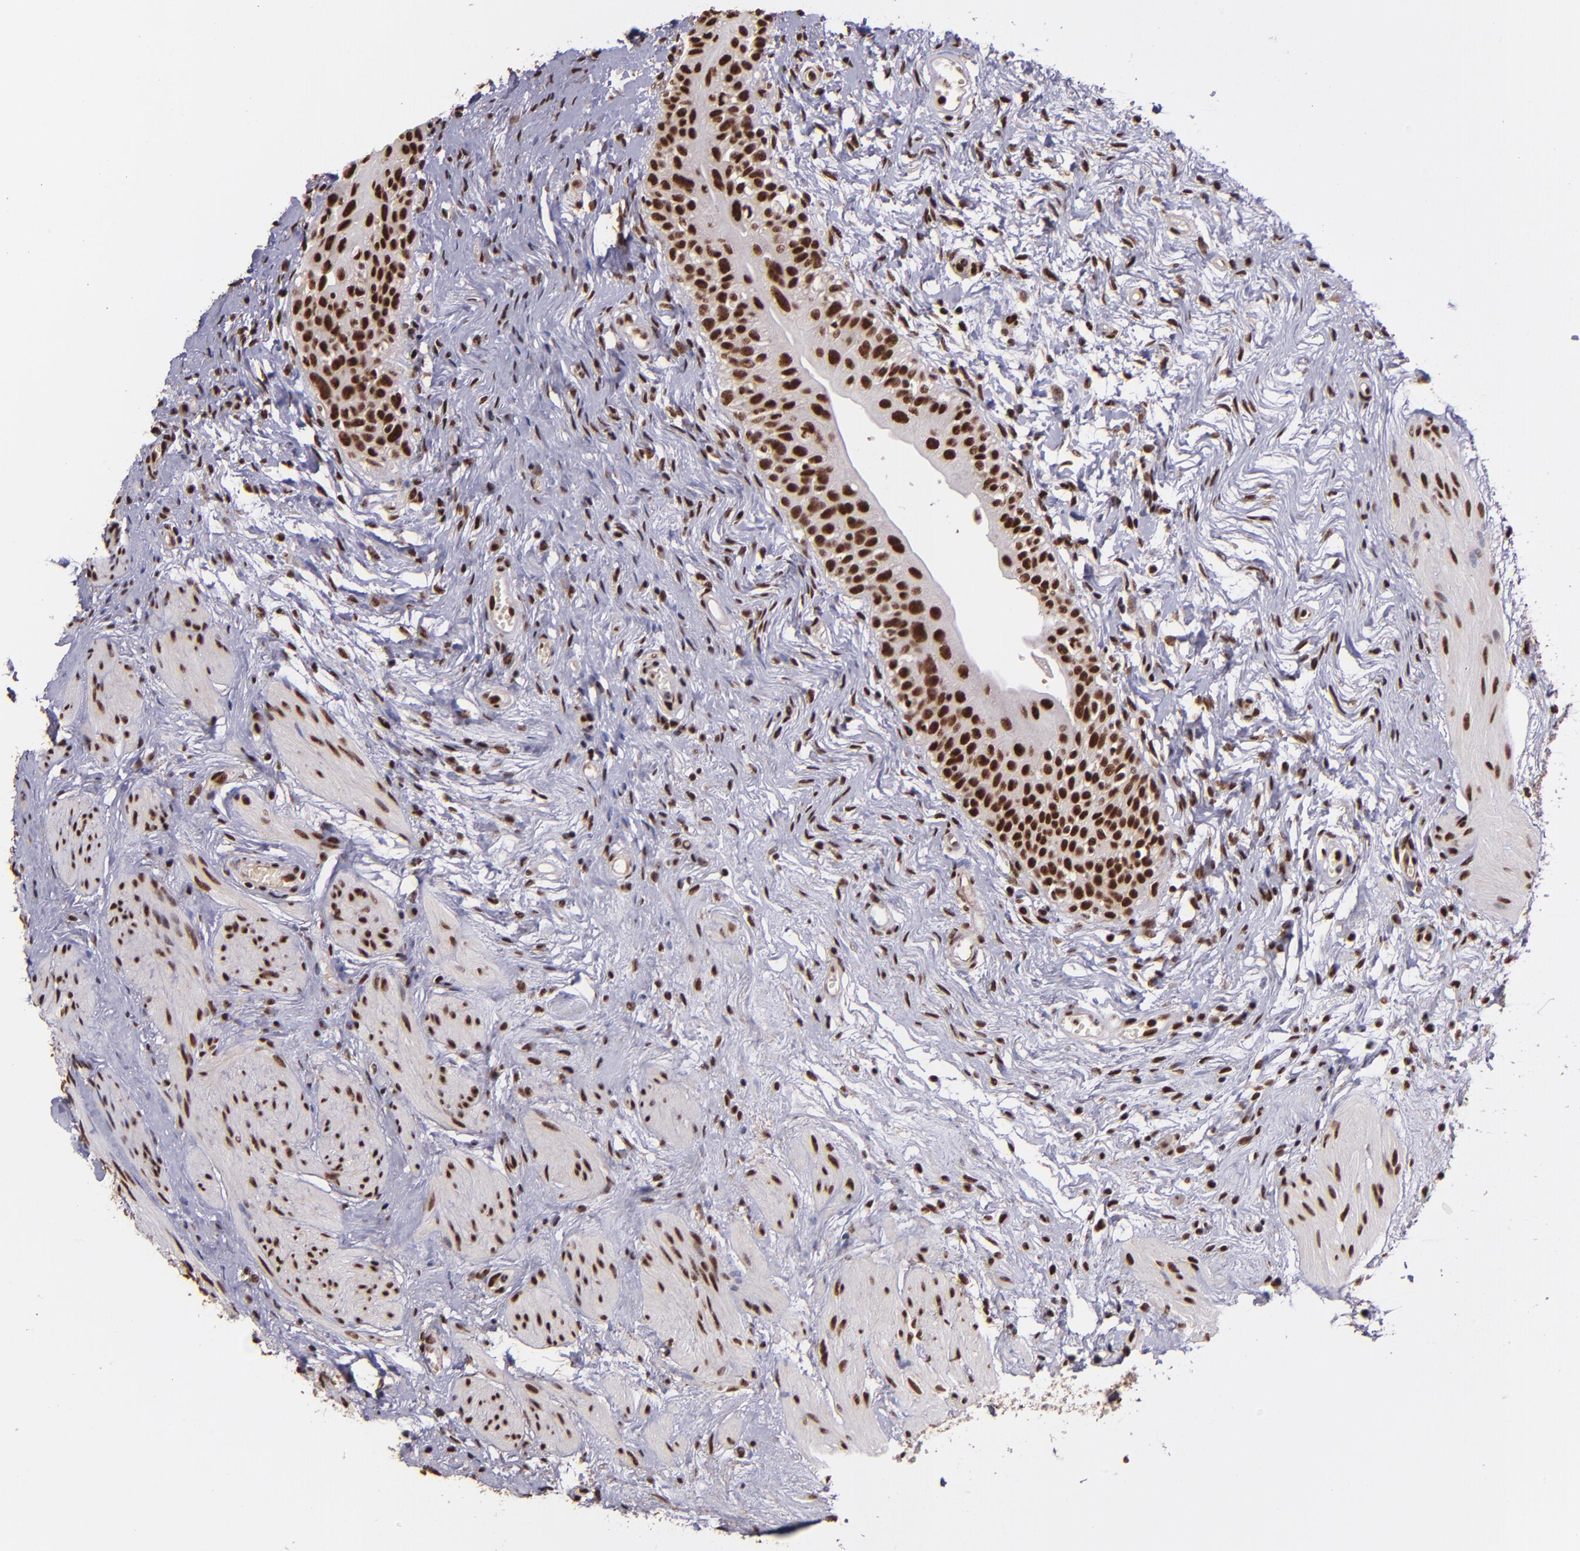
{"staining": {"intensity": "strong", "quantity": ">75%", "location": "cytoplasmic/membranous,nuclear"}, "tissue": "urinary bladder", "cell_type": "Urothelial cells", "image_type": "normal", "snomed": [{"axis": "morphology", "description": "Normal tissue, NOS"}, {"axis": "topography", "description": "Urinary bladder"}], "caption": "Immunohistochemistry of normal urinary bladder demonstrates high levels of strong cytoplasmic/membranous,nuclear positivity in about >75% of urothelial cells.", "gene": "PQBP1", "patient": {"sex": "female", "age": 55}}